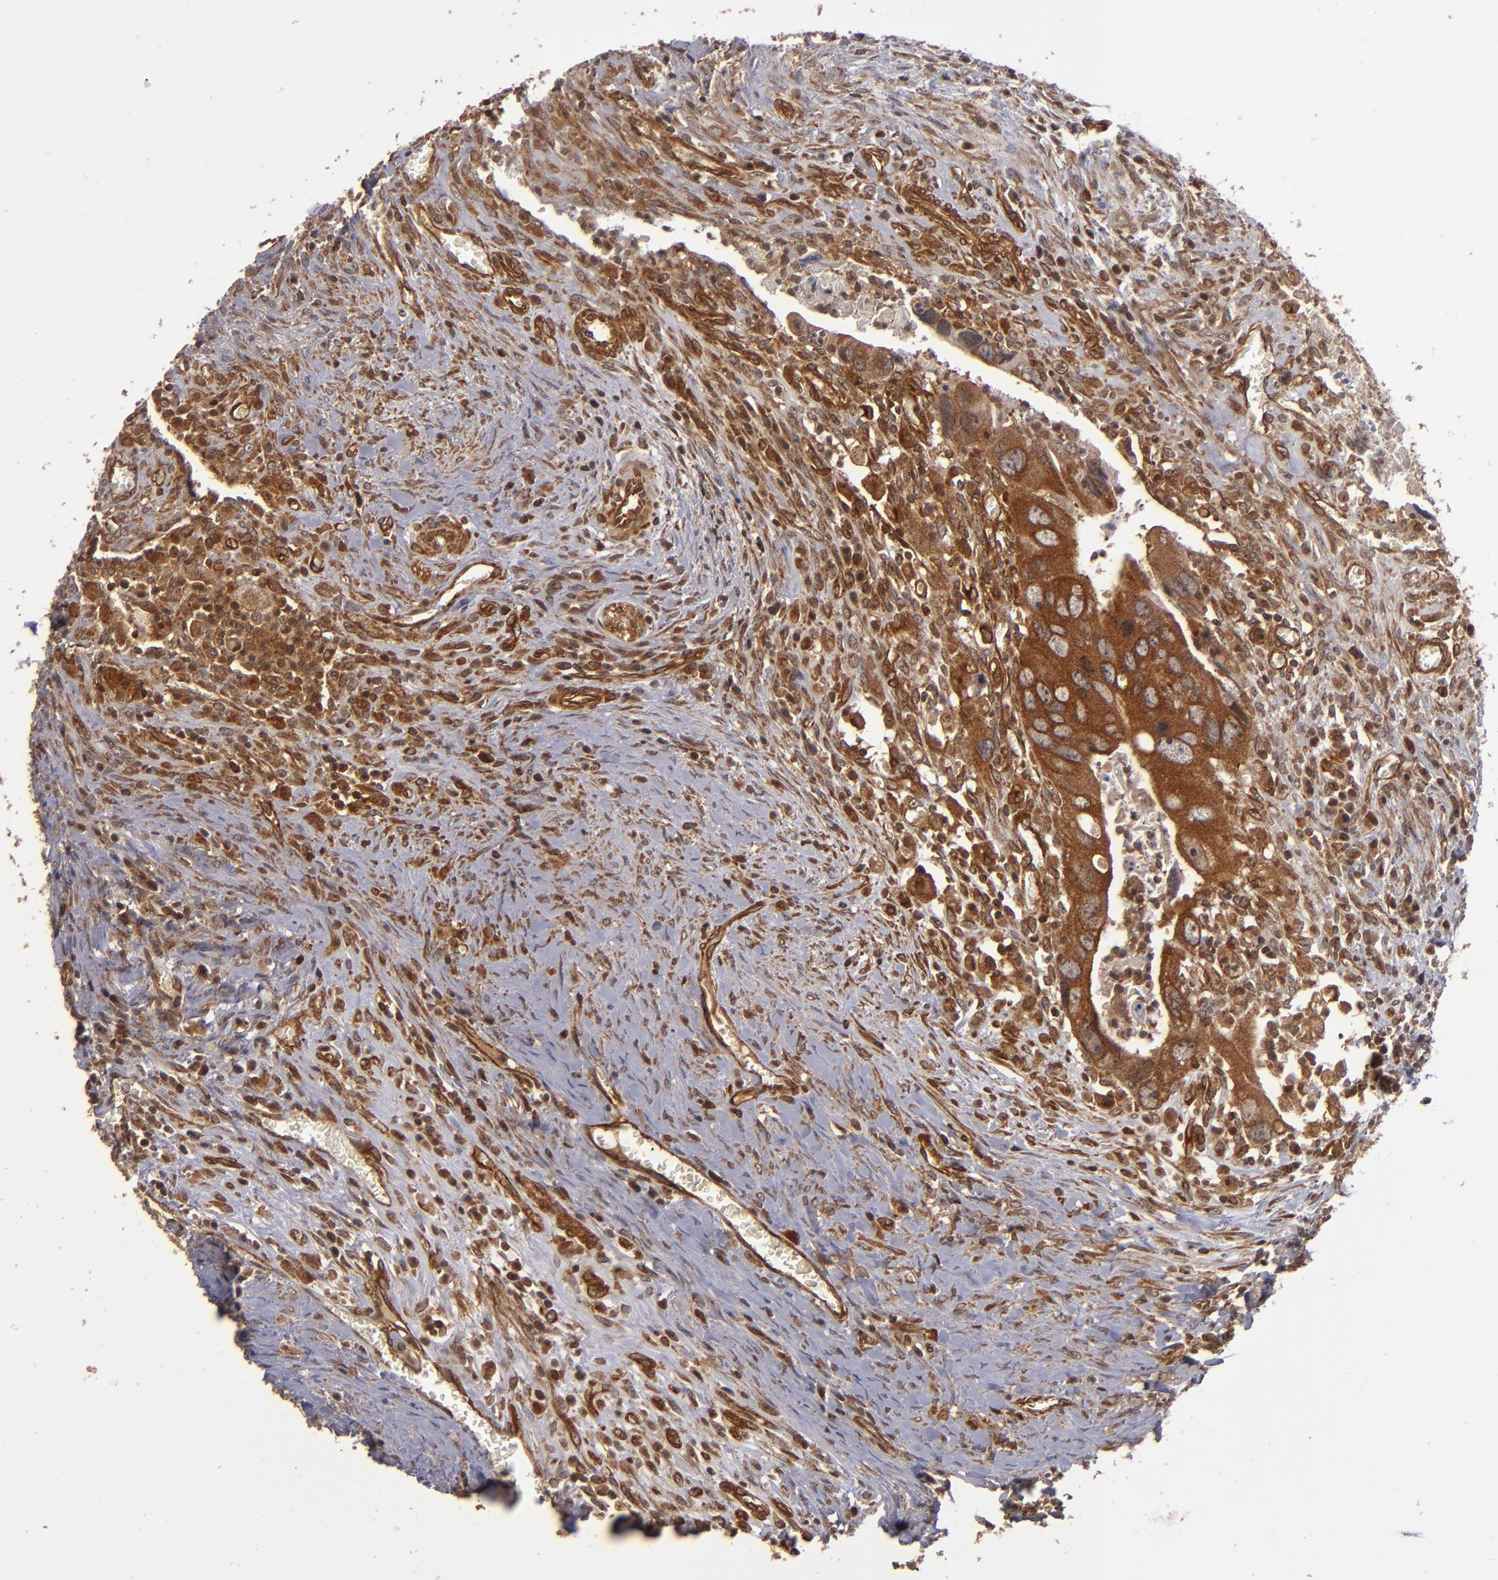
{"staining": {"intensity": "strong", "quantity": ">75%", "location": "cytoplasmic/membranous"}, "tissue": "colorectal cancer", "cell_type": "Tumor cells", "image_type": "cancer", "snomed": [{"axis": "morphology", "description": "Adenocarcinoma, NOS"}, {"axis": "topography", "description": "Rectum"}], "caption": "Tumor cells demonstrate high levels of strong cytoplasmic/membranous positivity in about >75% of cells in human colorectal cancer (adenocarcinoma).", "gene": "BDKRB1", "patient": {"sex": "male", "age": 70}}